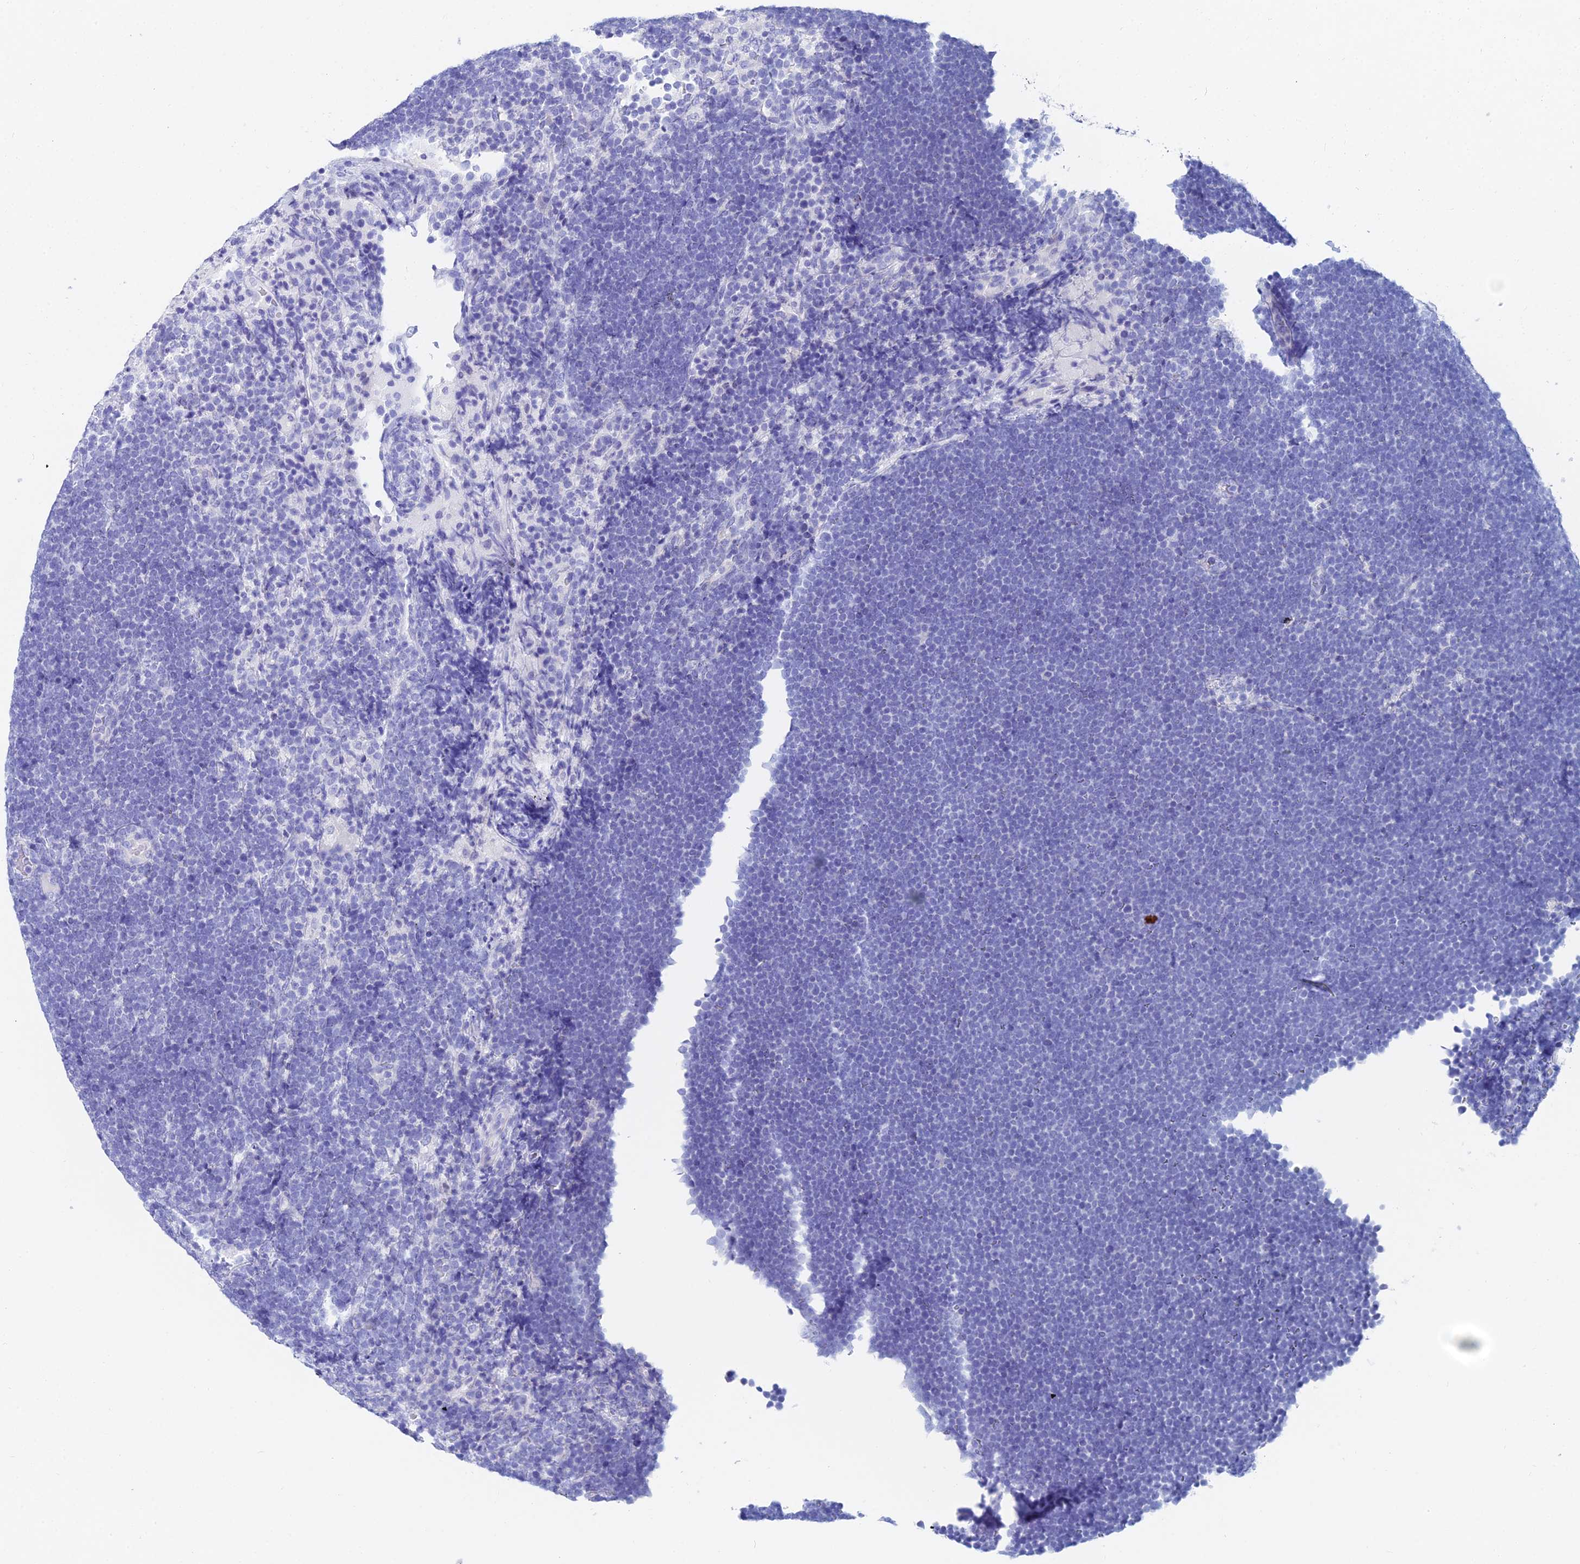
{"staining": {"intensity": "negative", "quantity": "none", "location": "none"}, "tissue": "lymphoma", "cell_type": "Tumor cells", "image_type": "cancer", "snomed": [{"axis": "morphology", "description": "Malignant lymphoma, non-Hodgkin's type, High grade"}, {"axis": "topography", "description": "Lymph node"}], "caption": "Tumor cells show no significant protein staining in lymphoma.", "gene": "HSPA1L", "patient": {"sex": "male", "age": 13}}